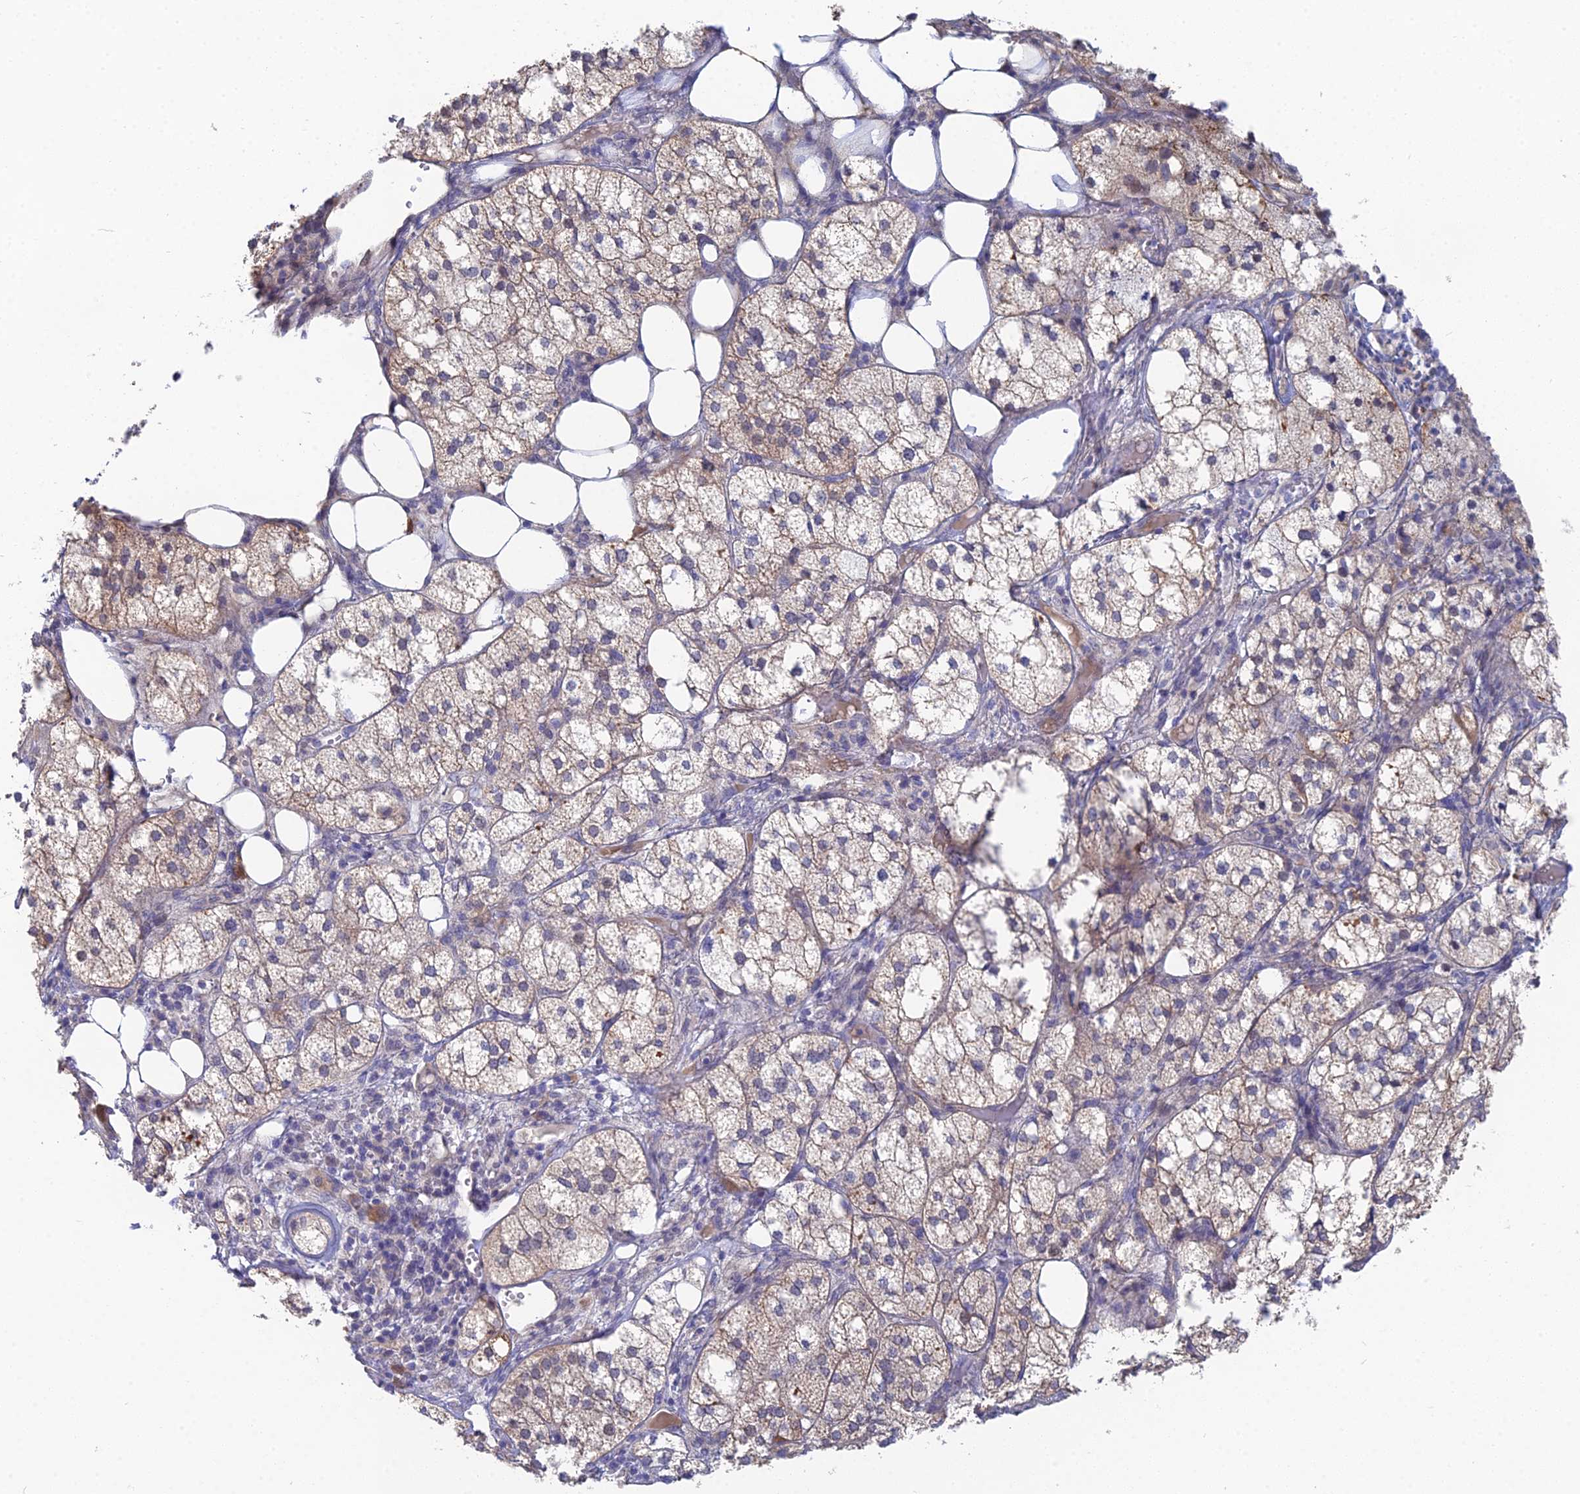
{"staining": {"intensity": "moderate", "quantity": "25%-75%", "location": "cytoplasmic/membranous,nuclear"}, "tissue": "adrenal gland", "cell_type": "Glandular cells", "image_type": "normal", "snomed": [{"axis": "morphology", "description": "Normal tissue, NOS"}, {"axis": "topography", "description": "Adrenal gland"}], "caption": "IHC histopathology image of benign adrenal gland stained for a protein (brown), which shows medium levels of moderate cytoplasmic/membranous,nuclear staining in approximately 25%-75% of glandular cells.", "gene": "DNAH14", "patient": {"sex": "female", "age": 61}}